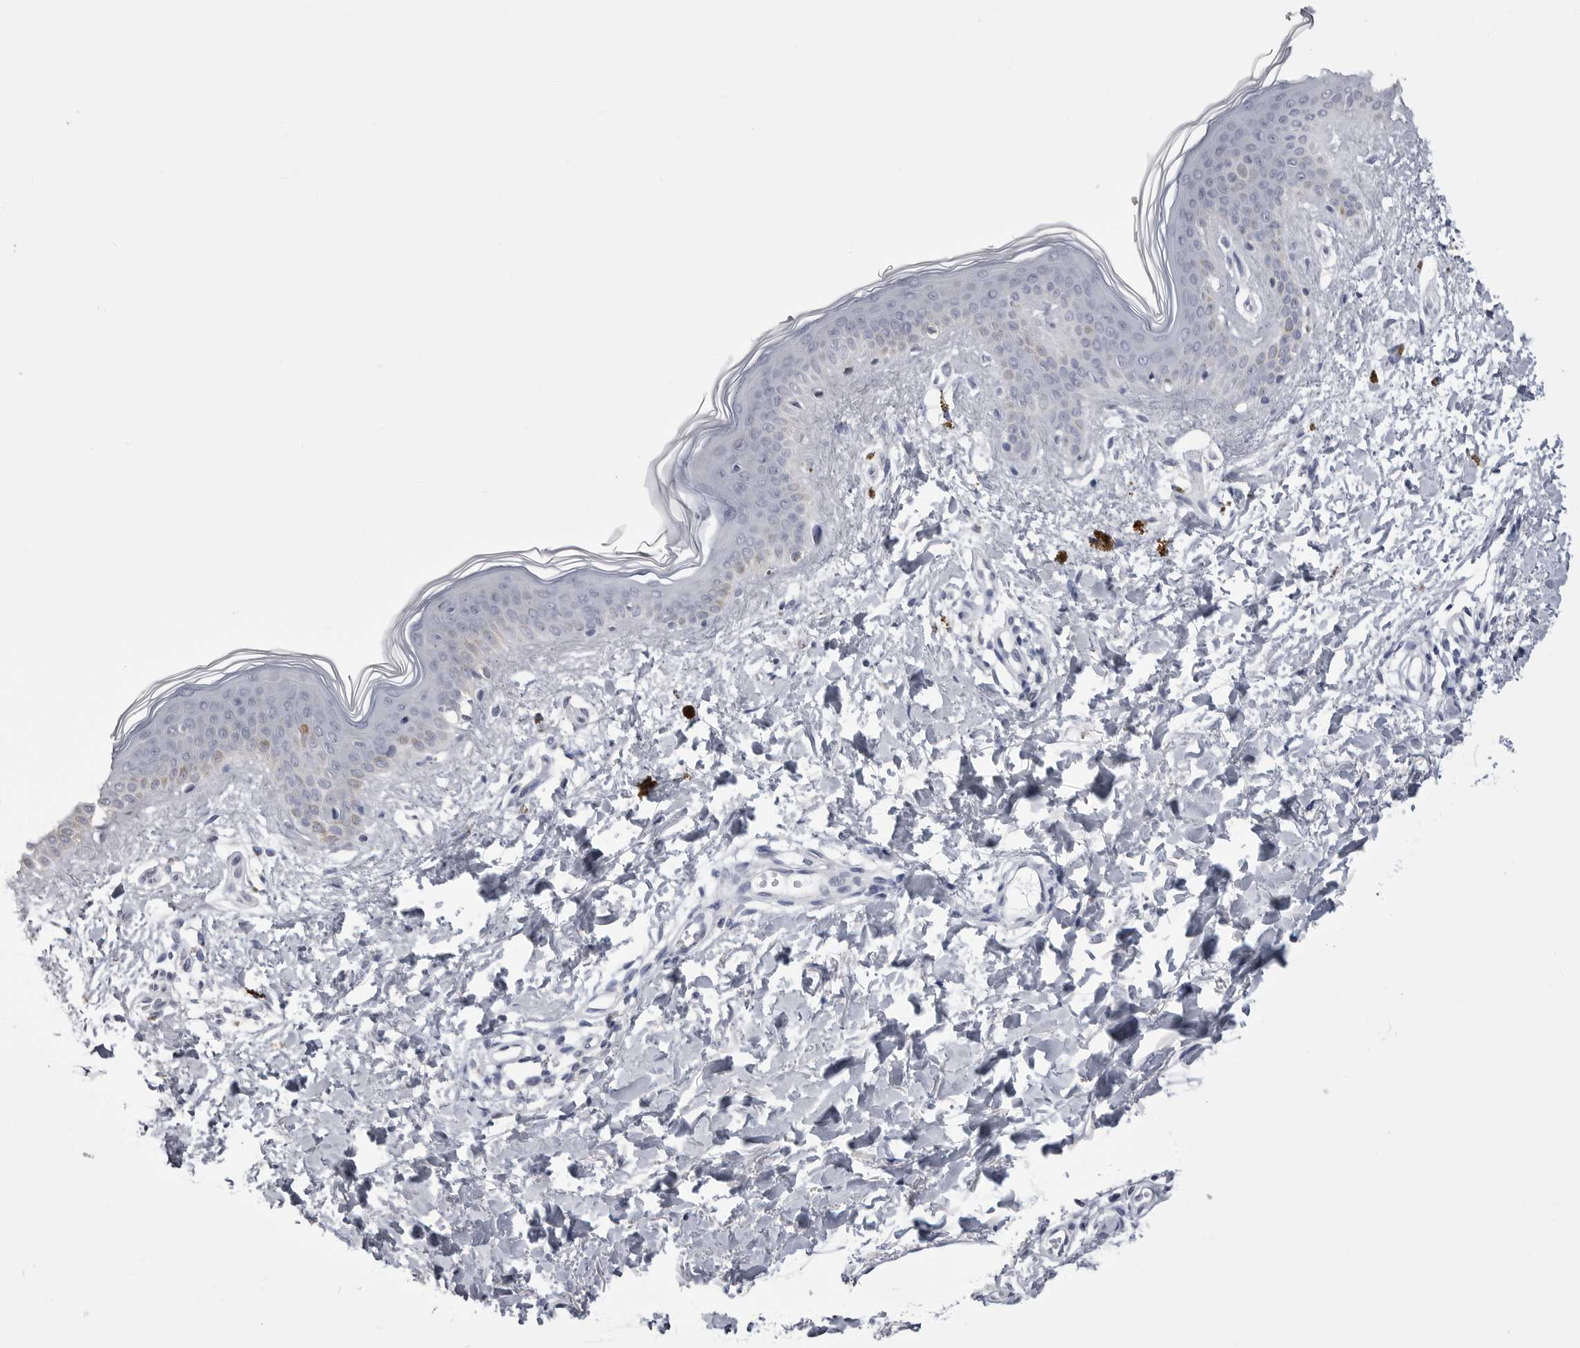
{"staining": {"intensity": "negative", "quantity": "none", "location": "none"}, "tissue": "skin", "cell_type": "Fibroblasts", "image_type": "normal", "snomed": [{"axis": "morphology", "description": "Normal tissue, NOS"}, {"axis": "topography", "description": "Skin"}], "caption": "Fibroblasts are negative for protein expression in benign human skin. The staining is performed using DAB brown chromogen with nuclei counter-stained in using hematoxylin.", "gene": "FH", "patient": {"sex": "female", "age": 46}}